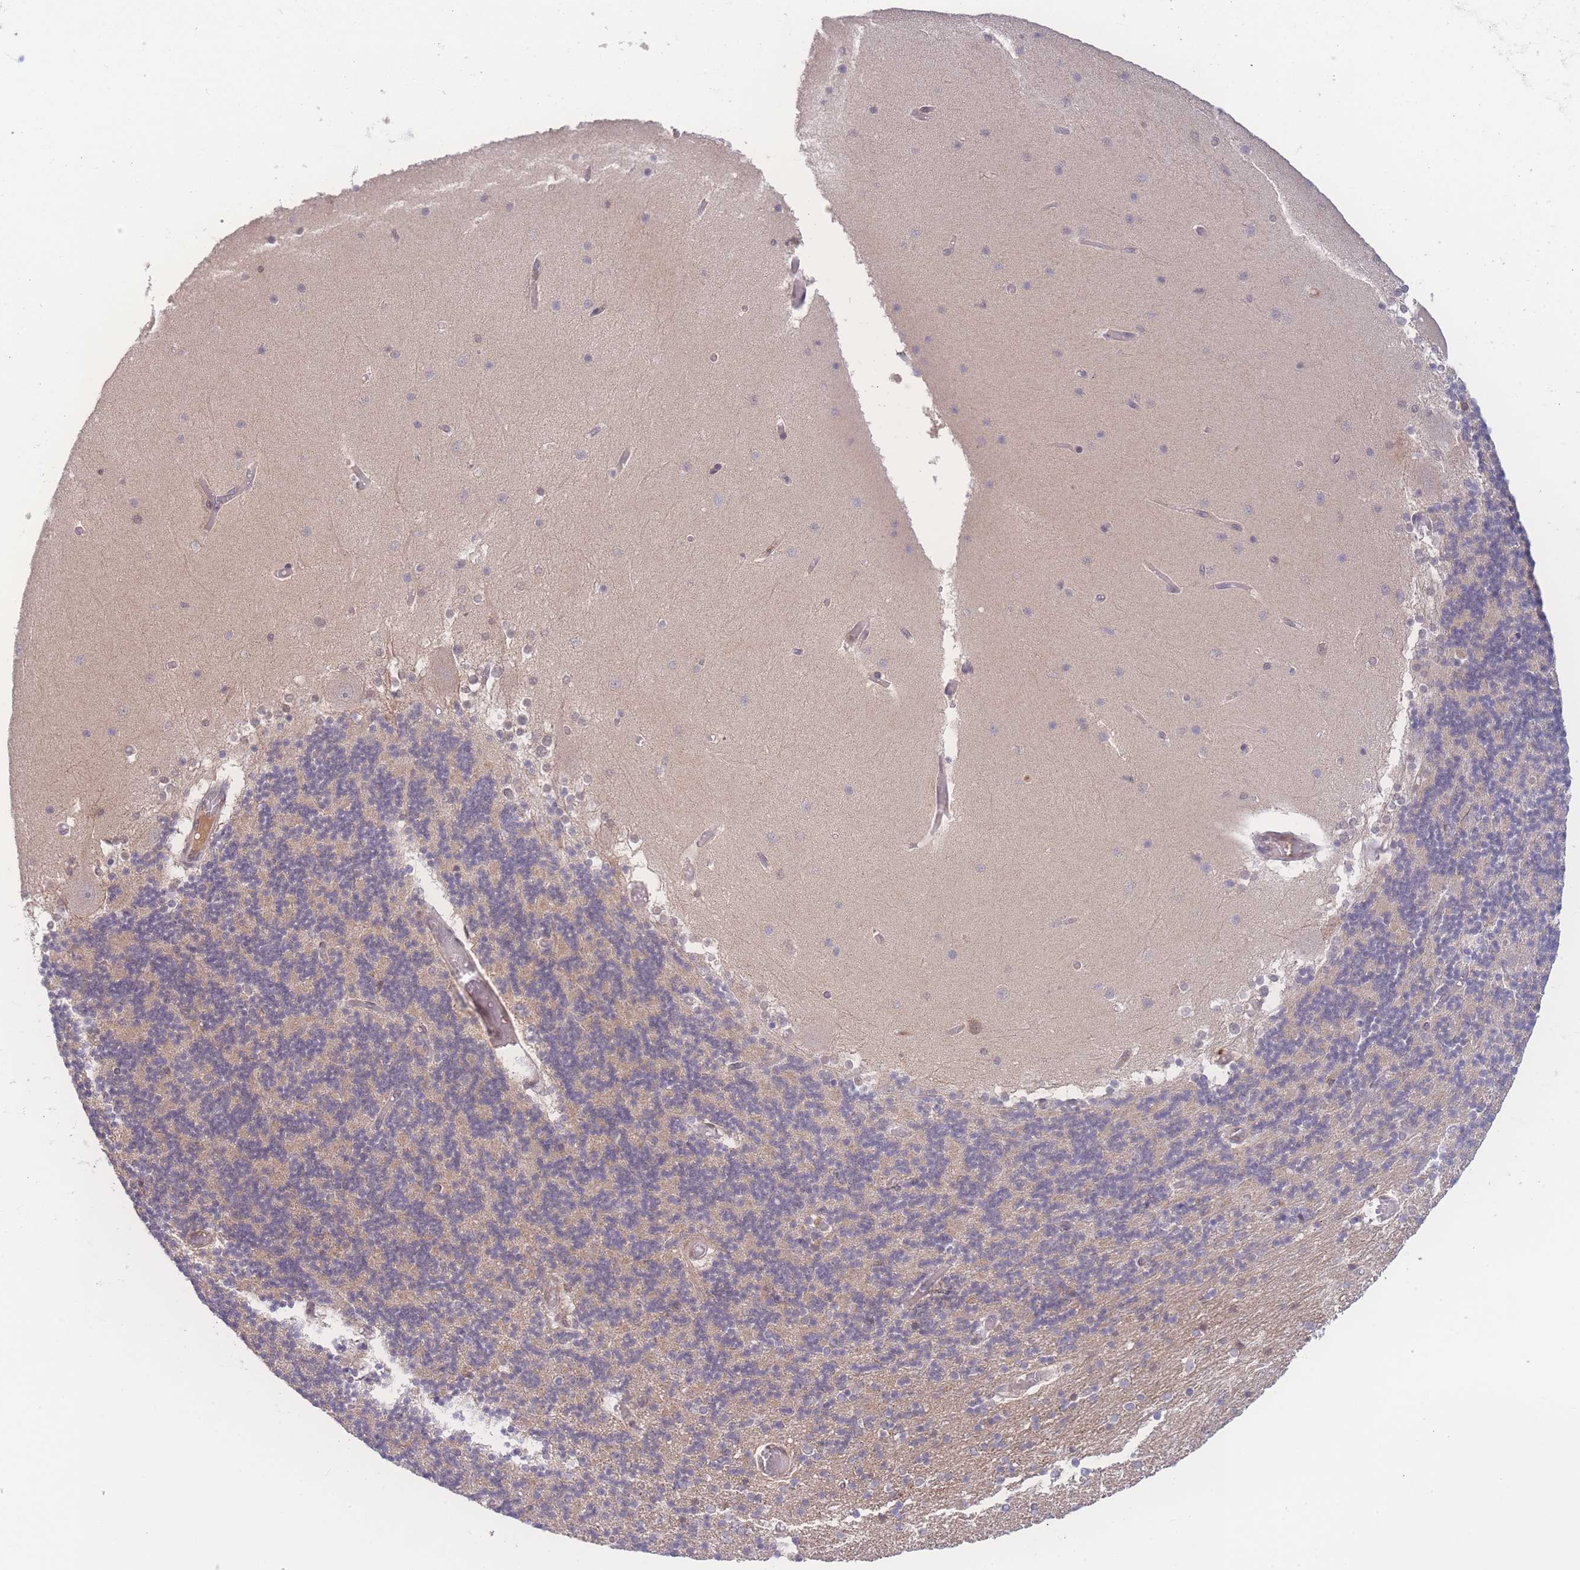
{"staining": {"intensity": "negative", "quantity": "none", "location": "none"}, "tissue": "cerebellum", "cell_type": "Cells in granular layer", "image_type": "normal", "snomed": [{"axis": "morphology", "description": "Normal tissue, NOS"}, {"axis": "topography", "description": "Cerebellum"}], "caption": "DAB (3,3'-diaminobenzidine) immunohistochemical staining of benign cerebellum displays no significant expression in cells in granular layer. Nuclei are stained in blue.", "gene": "RAVER1", "patient": {"sex": "female", "age": 28}}